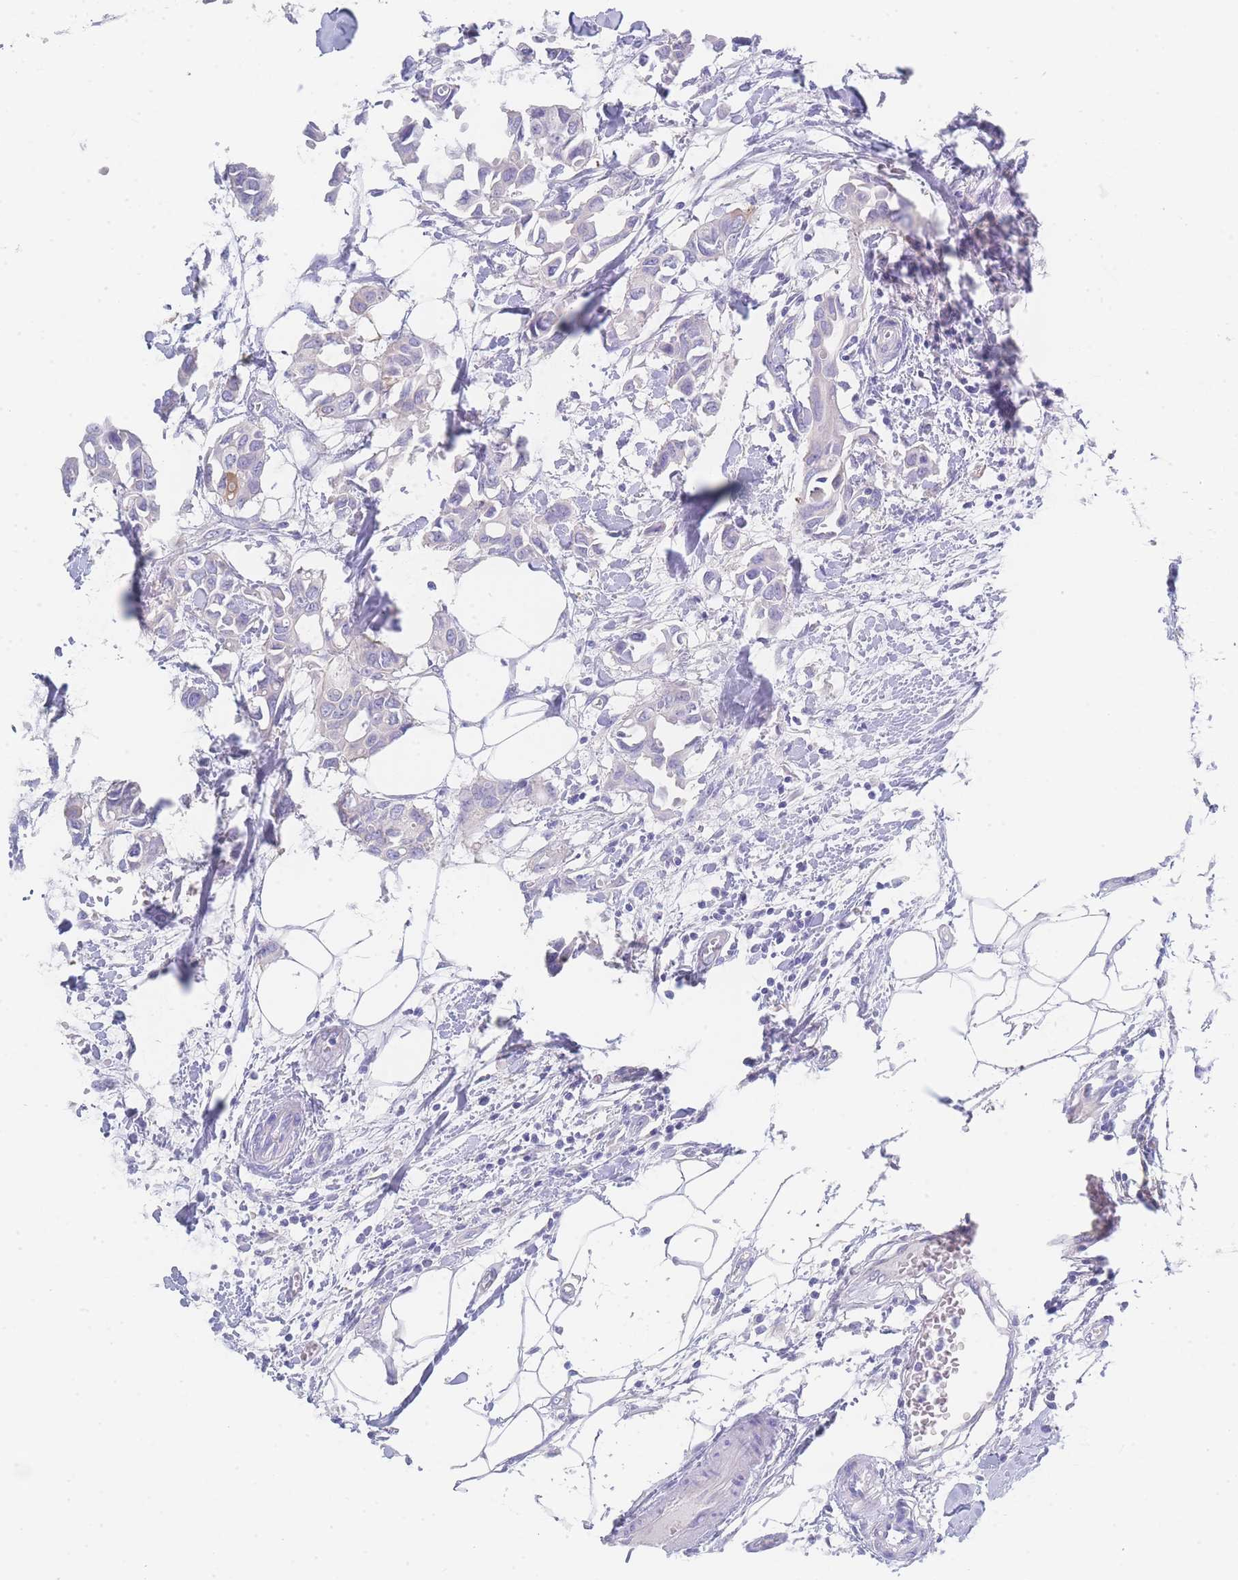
{"staining": {"intensity": "negative", "quantity": "none", "location": "none"}, "tissue": "breast cancer", "cell_type": "Tumor cells", "image_type": "cancer", "snomed": [{"axis": "morphology", "description": "Duct carcinoma"}, {"axis": "topography", "description": "Breast"}], "caption": "A micrograph of human breast invasive ductal carcinoma is negative for staining in tumor cells.", "gene": "LZTFL1", "patient": {"sex": "female", "age": 41}}